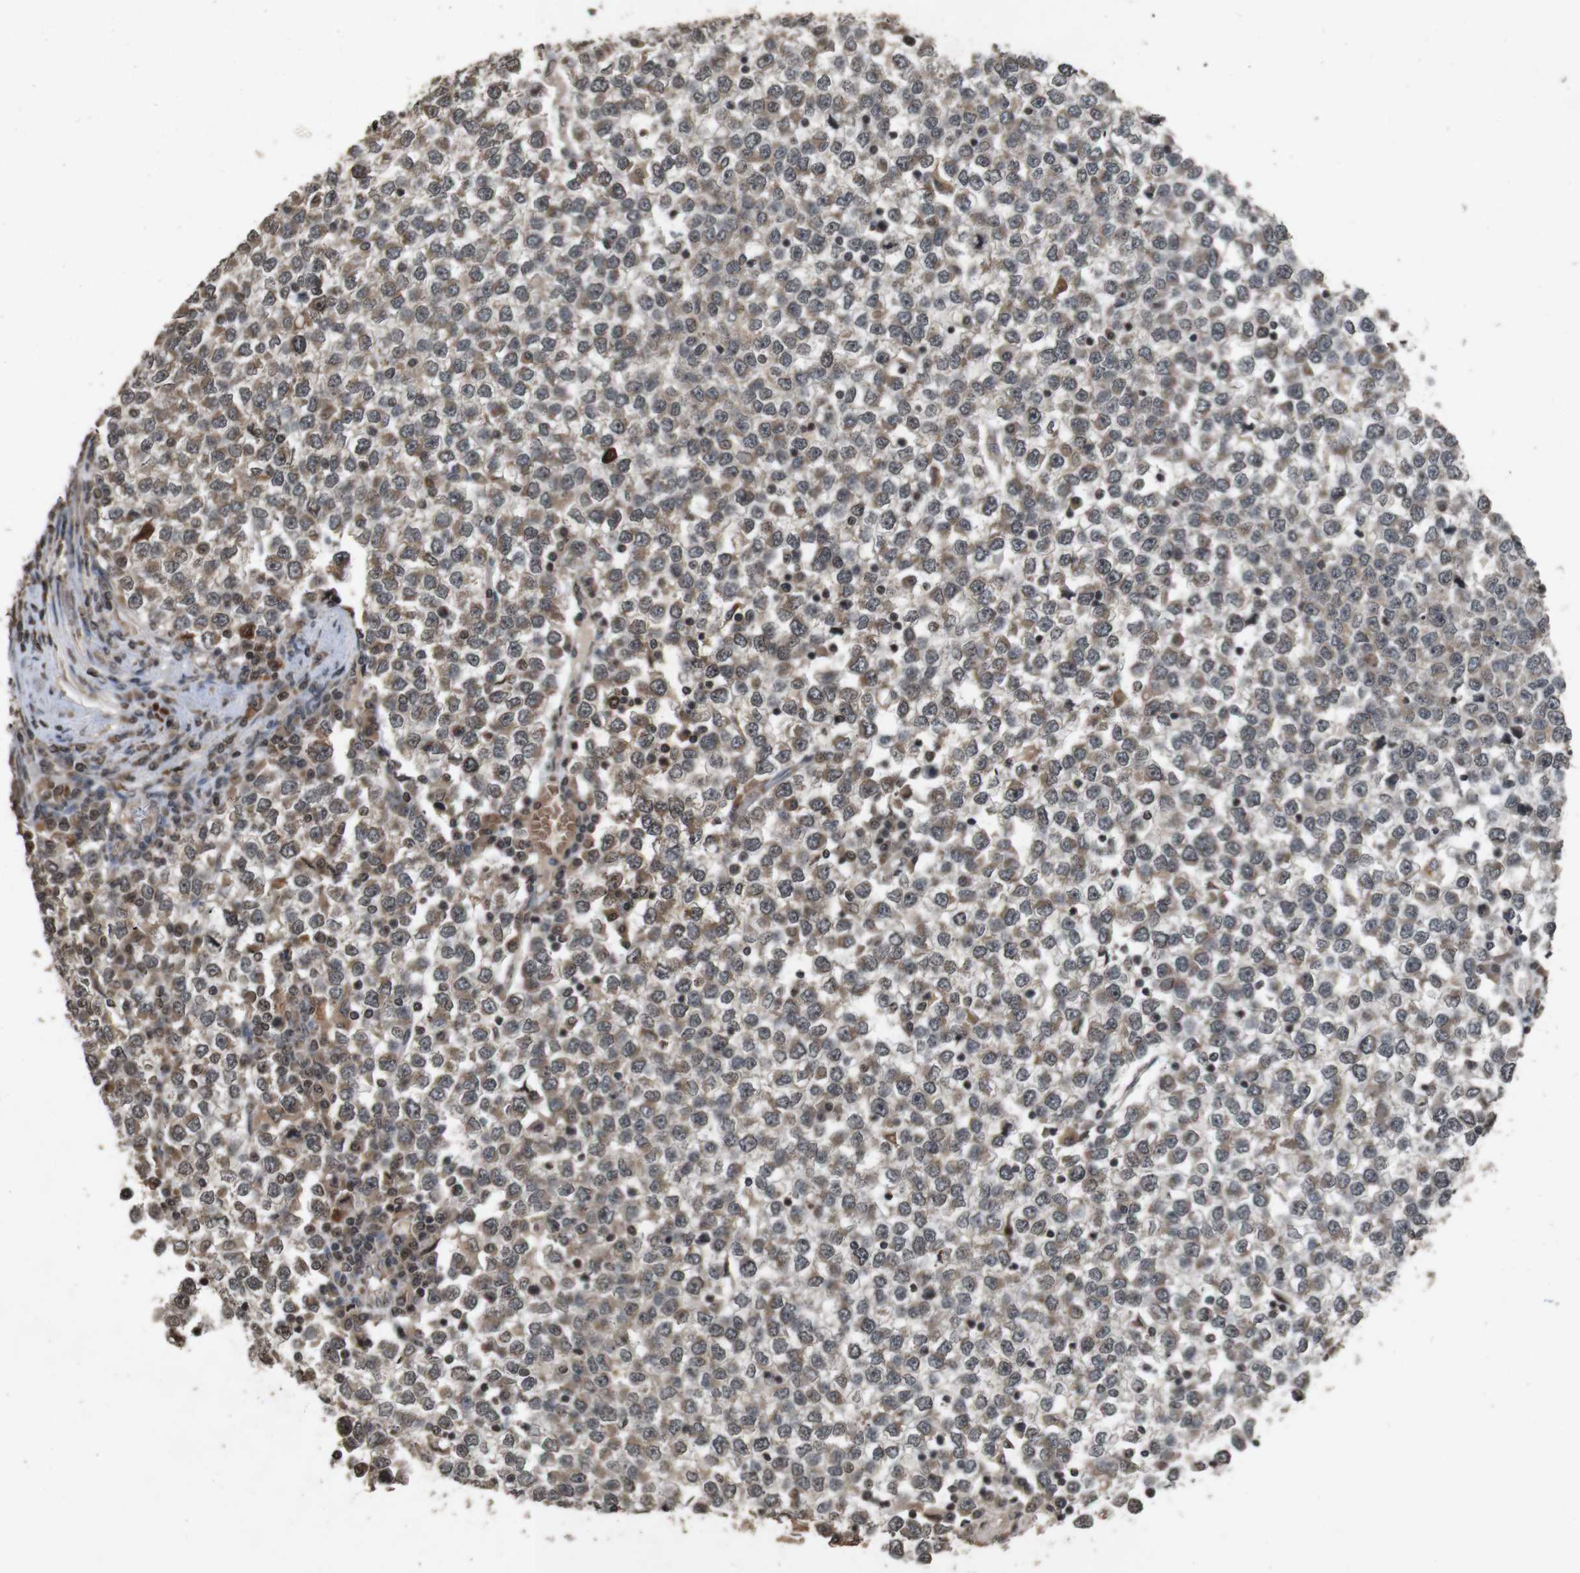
{"staining": {"intensity": "moderate", "quantity": "25%-75%", "location": "cytoplasmic/membranous,nuclear"}, "tissue": "testis cancer", "cell_type": "Tumor cells", "image_type": "cancer", "snomed": [{"axis": "morphology", "description": "Seminoma, NOS"}, {"axis": "topography", "description": "Testis"}], "caption": "Immunohistochemistry (IHC) histopathology image of neoplastic tissue: testis cancer stained using immunohistochemistry (IHC) demonstrates medium levels of moderate protein expression localized specifically in the cytoplasmic/membranous and nuclear of tumor cells, appearing as a cytoplasmic/membranous and nuclear brown color.", "gene": "SORL1", "patient": {"sex": "male", "age": 65}}